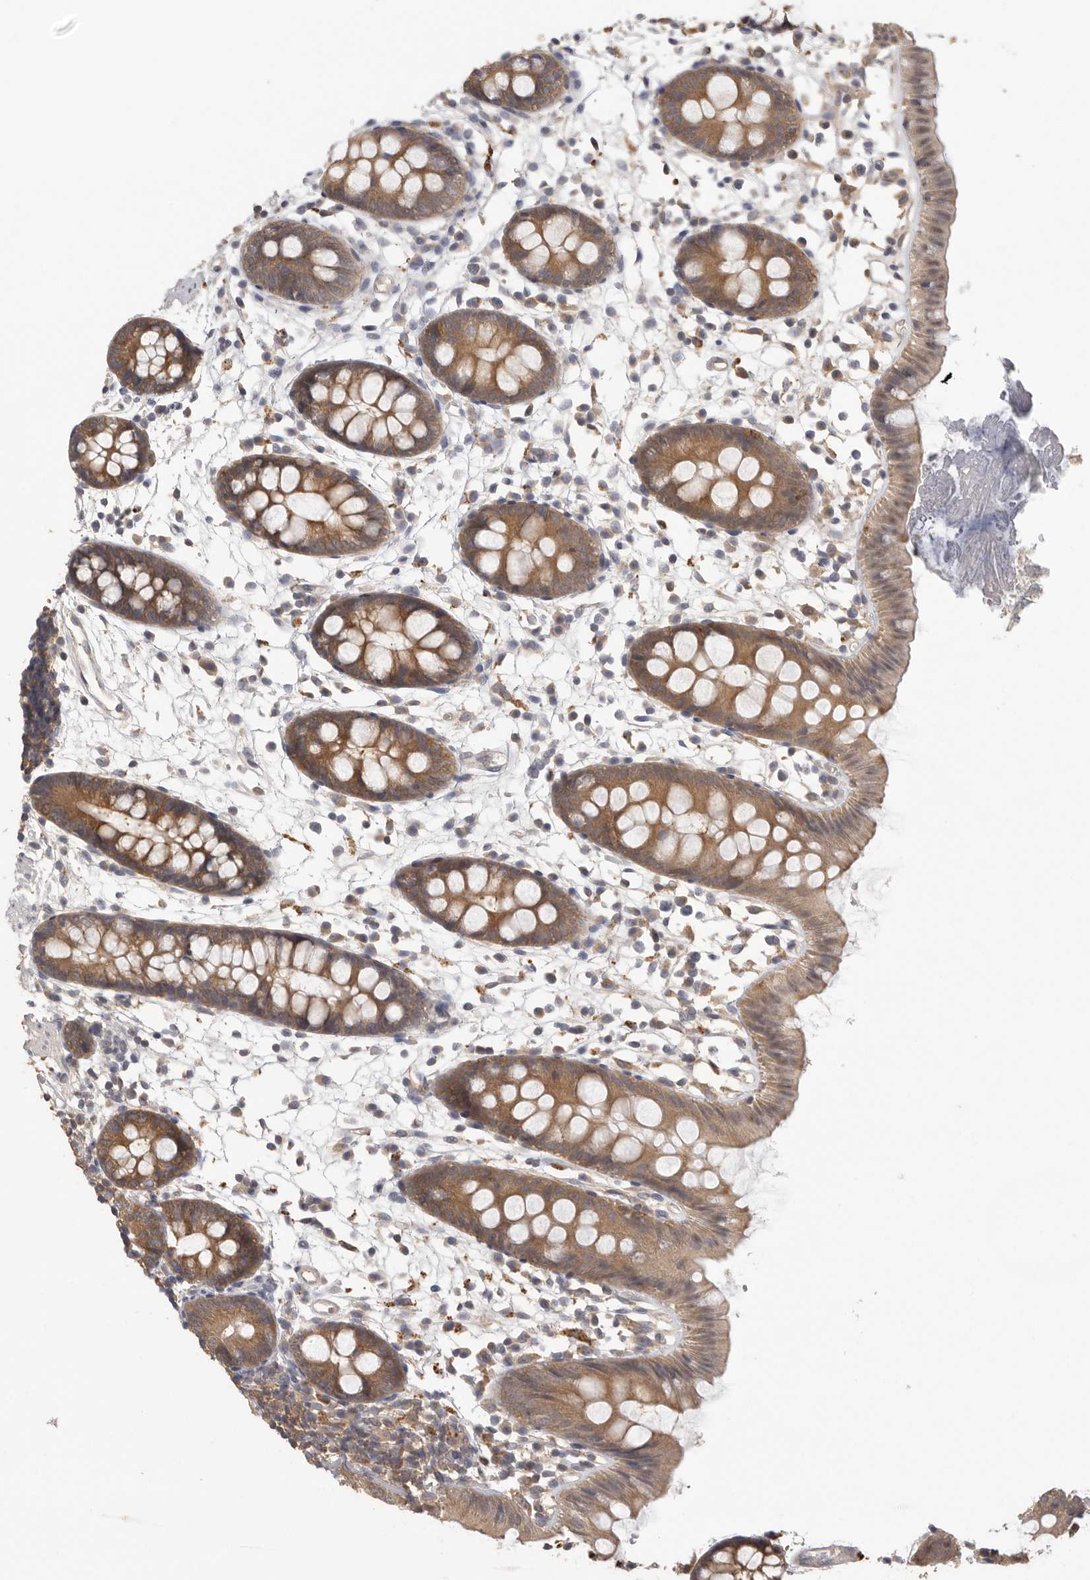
{"staining": {"intensity": "moderate", "quantity": ">75%", "location": "cytoplasmic/membranous"}, "tissue": "colon", "cell_type": "Endothelial cells", "image_type": "normal", "snomed": [{"axis": "morphology", "description": "Normal tissue, NOS"}, {"axis": "topography", "description": "Colon"}], "caption": "The photomicrograph displays a brown stain indicating the presence of a protein in the cytoplasmic/membranous of endothelial cells in colon.", "gene": "CCT8", "patient": {"sex": "male", "age": 56}}